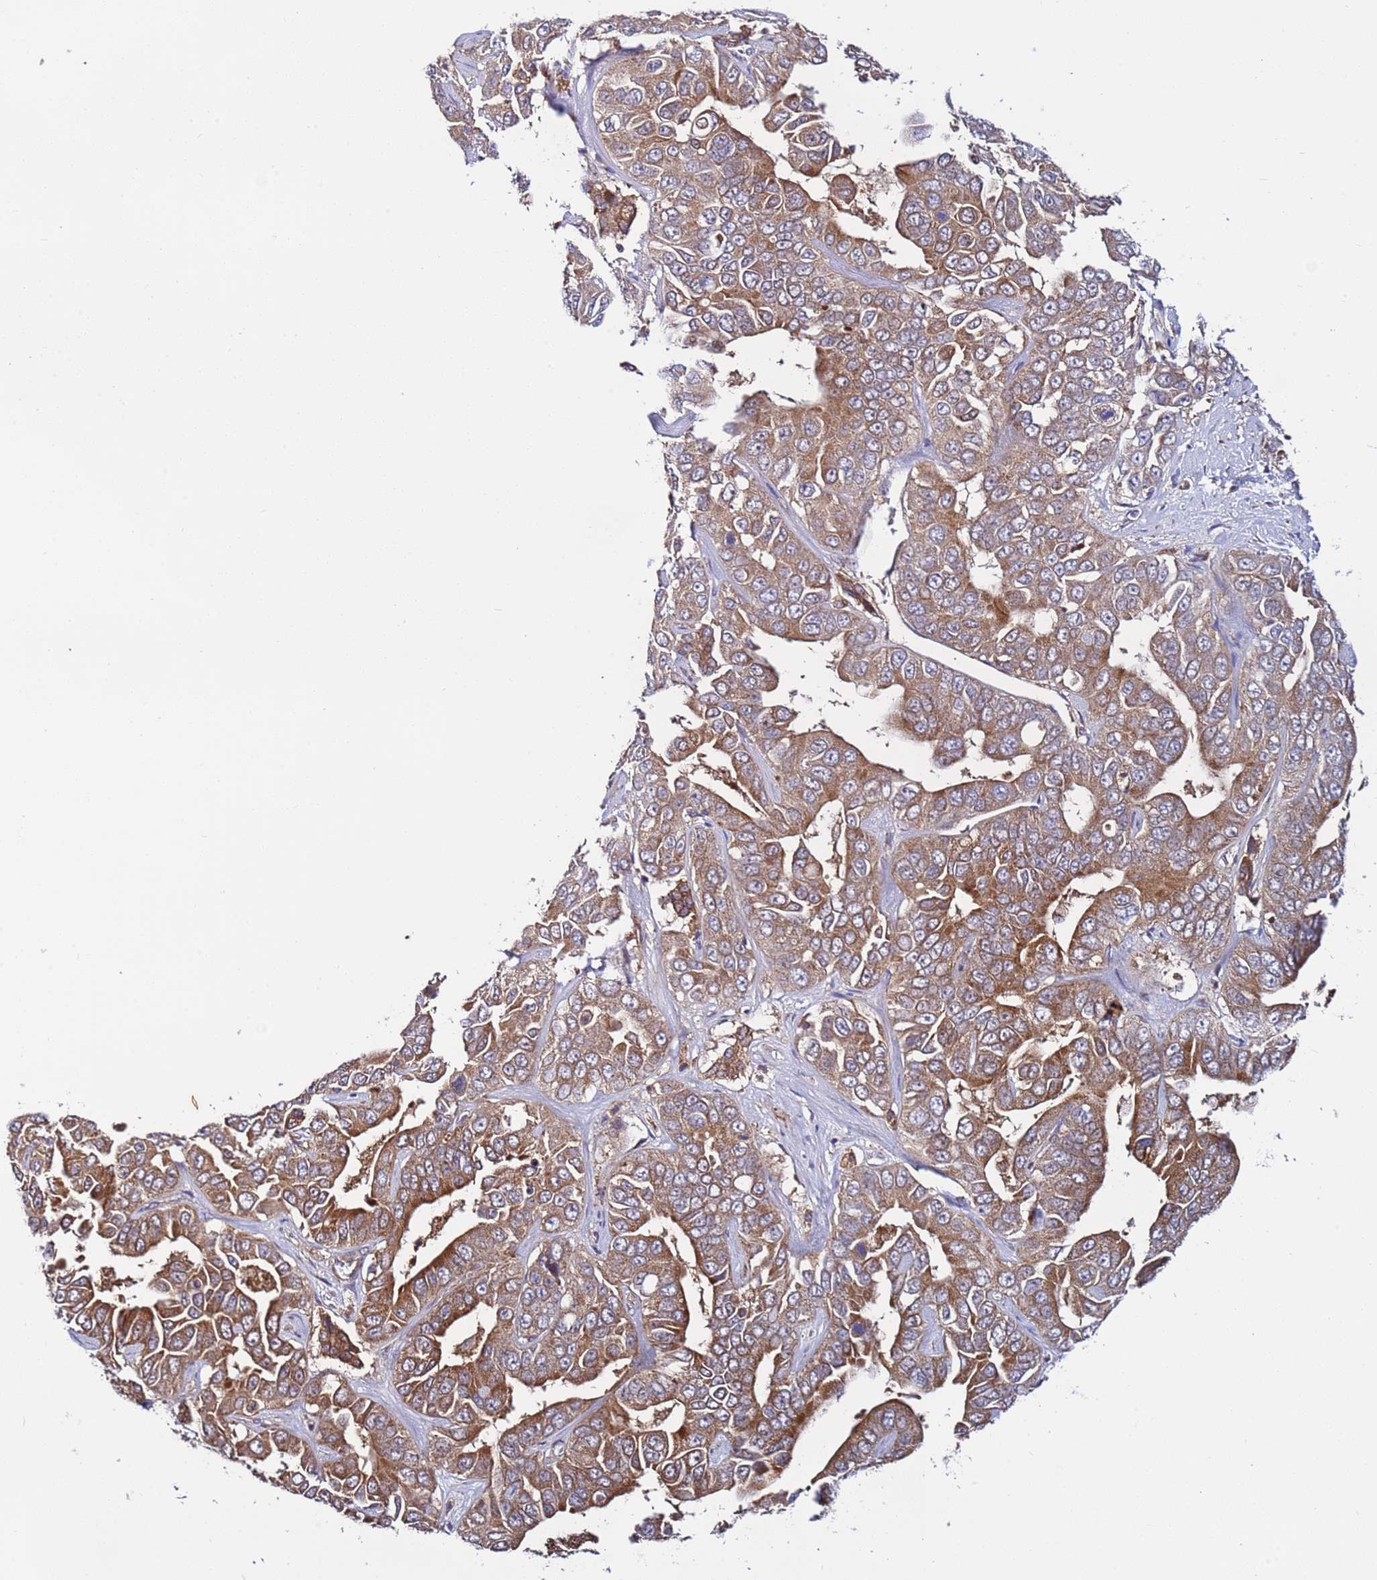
{"staining": {"intensity": "moderate", "quantity": ">75%", "location": "cytoplasmic/membranous"}, "tissue": "liver cancer", "cell_type": "Tumor cells", "image_type": "cancer", "snomed": [{"axis": "morphology", "description": "Cholangiocarcinoma"}, {"axis": "topography", "description": "Liver"}], "caption": "Approximately >75% of tumor cells in liver cholangiocarcinoma demonstrate moderate cytoplasmic/membranous protein positivity as visualized by brown immunohistochemical staining.", "gene": "TMEM176B", "patient": {"sex": "female", "age": 52}}